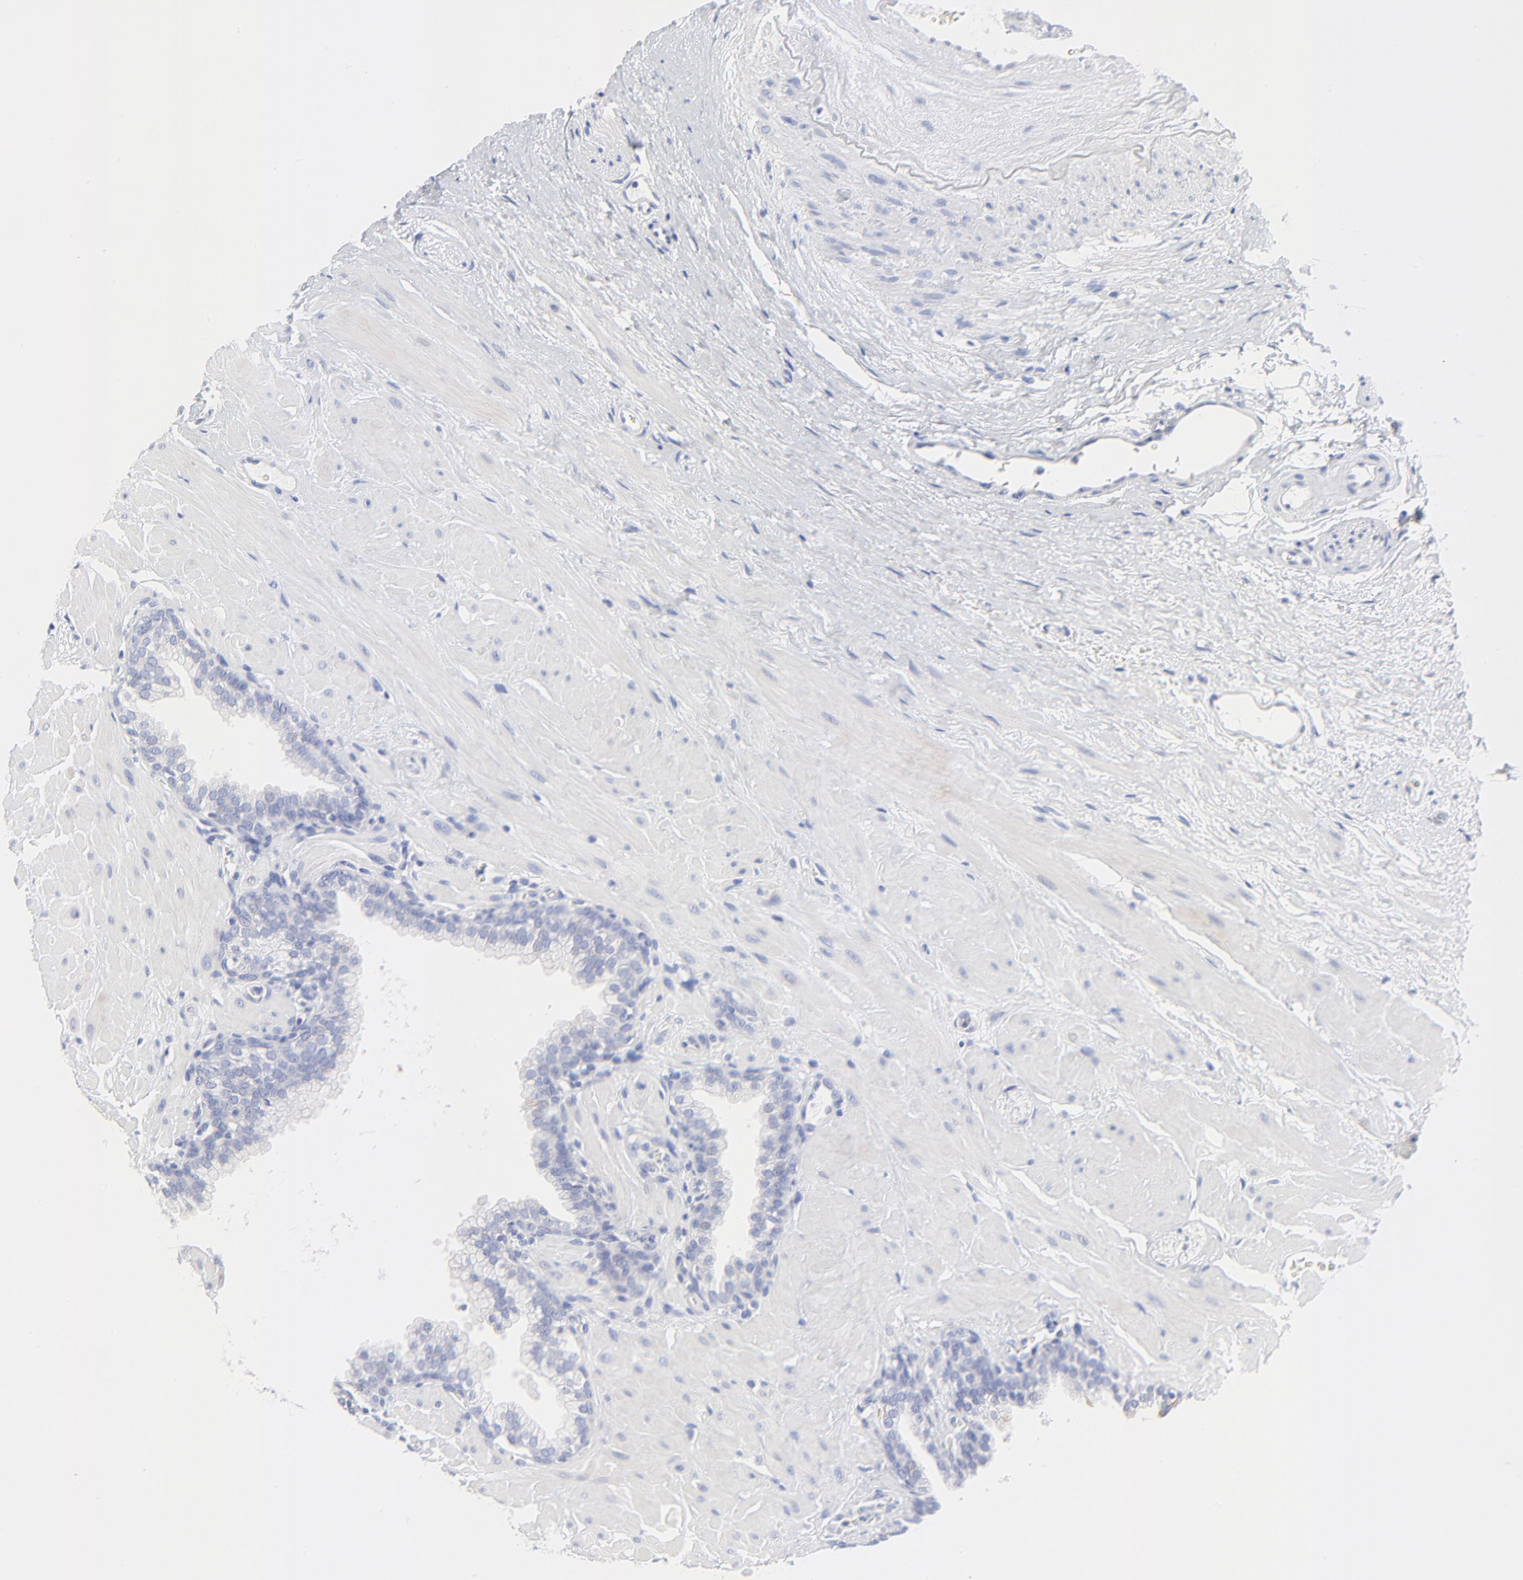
{"staining": {"intensity": "negative", "quantity": "none", "location": "none"}, "tissue": "prostate", "cell_type": "Glandular cells", "image_type": "normal", "snomed": [{"axis": "morphology", "description": "Normal tissue, NOS"}, {"axis": "topography", "description": "Prostate"}], "caption": "Immunohistochemistry of normal human prostate shows no expression in glandular cells.", "gene": "PSD3", "patient": {"sex": "male", "age": 60}}